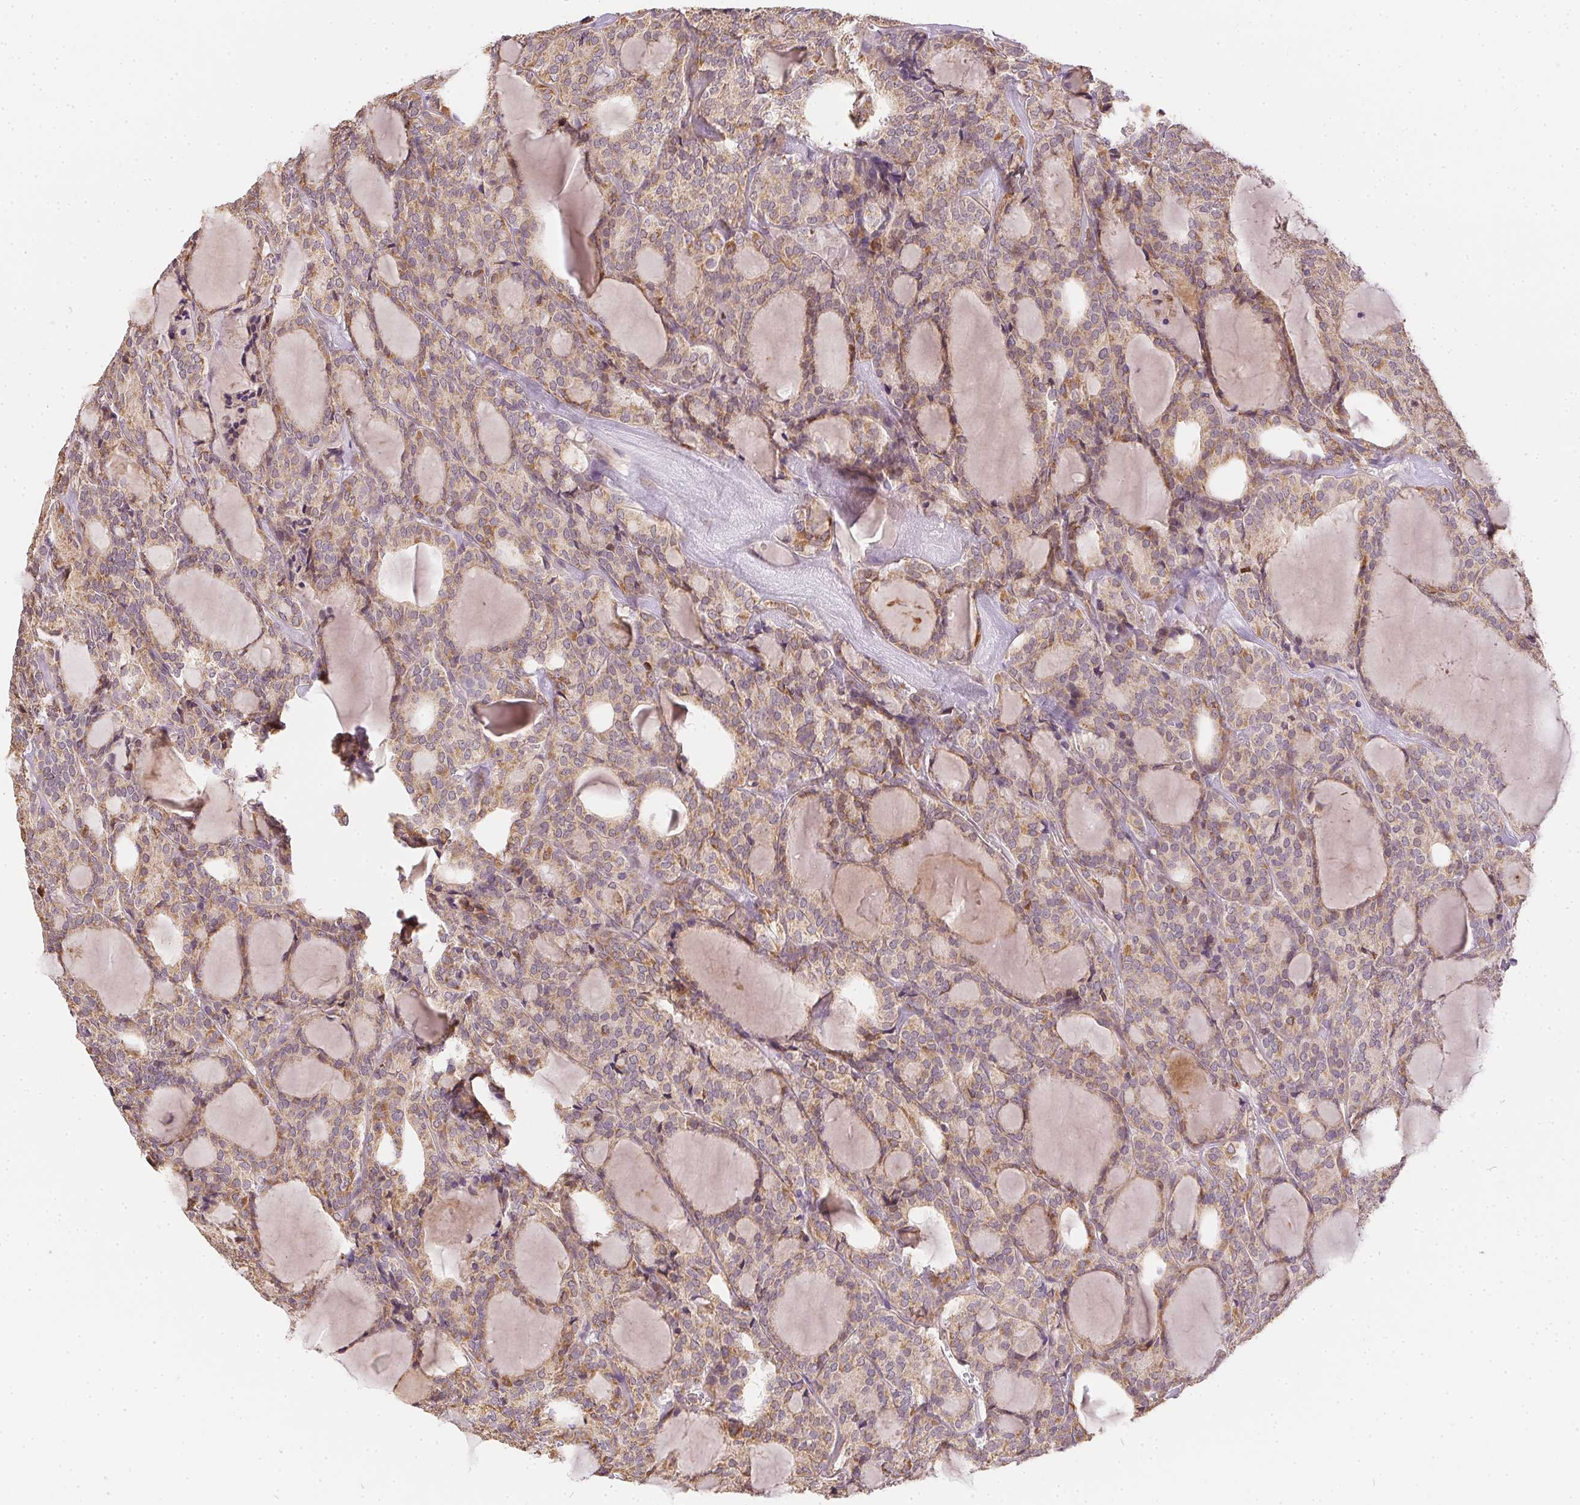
{"staining": {"intensity": "weak", "quantity": "25%-75%", "location": "cytoplasmic/membranous"}, "tissue": "thyroid cancer", "cell_type": "Tumor cells", "image_type": "cancer", "snomed": [{"axis": "morphology", "description": "Follicular adenoma carcinoma, NOS"}, {"axis": "topography", "description": "Thyroid gland"}], "caption": "Tumor cells show low levels of weak cytoplasmic/membranous positivity in approximately 25%-75% of cells in thyroid follicular adenoma carcinoma.", "gene": "REV3L", "patient": {"sex": "male", "age": 74}}